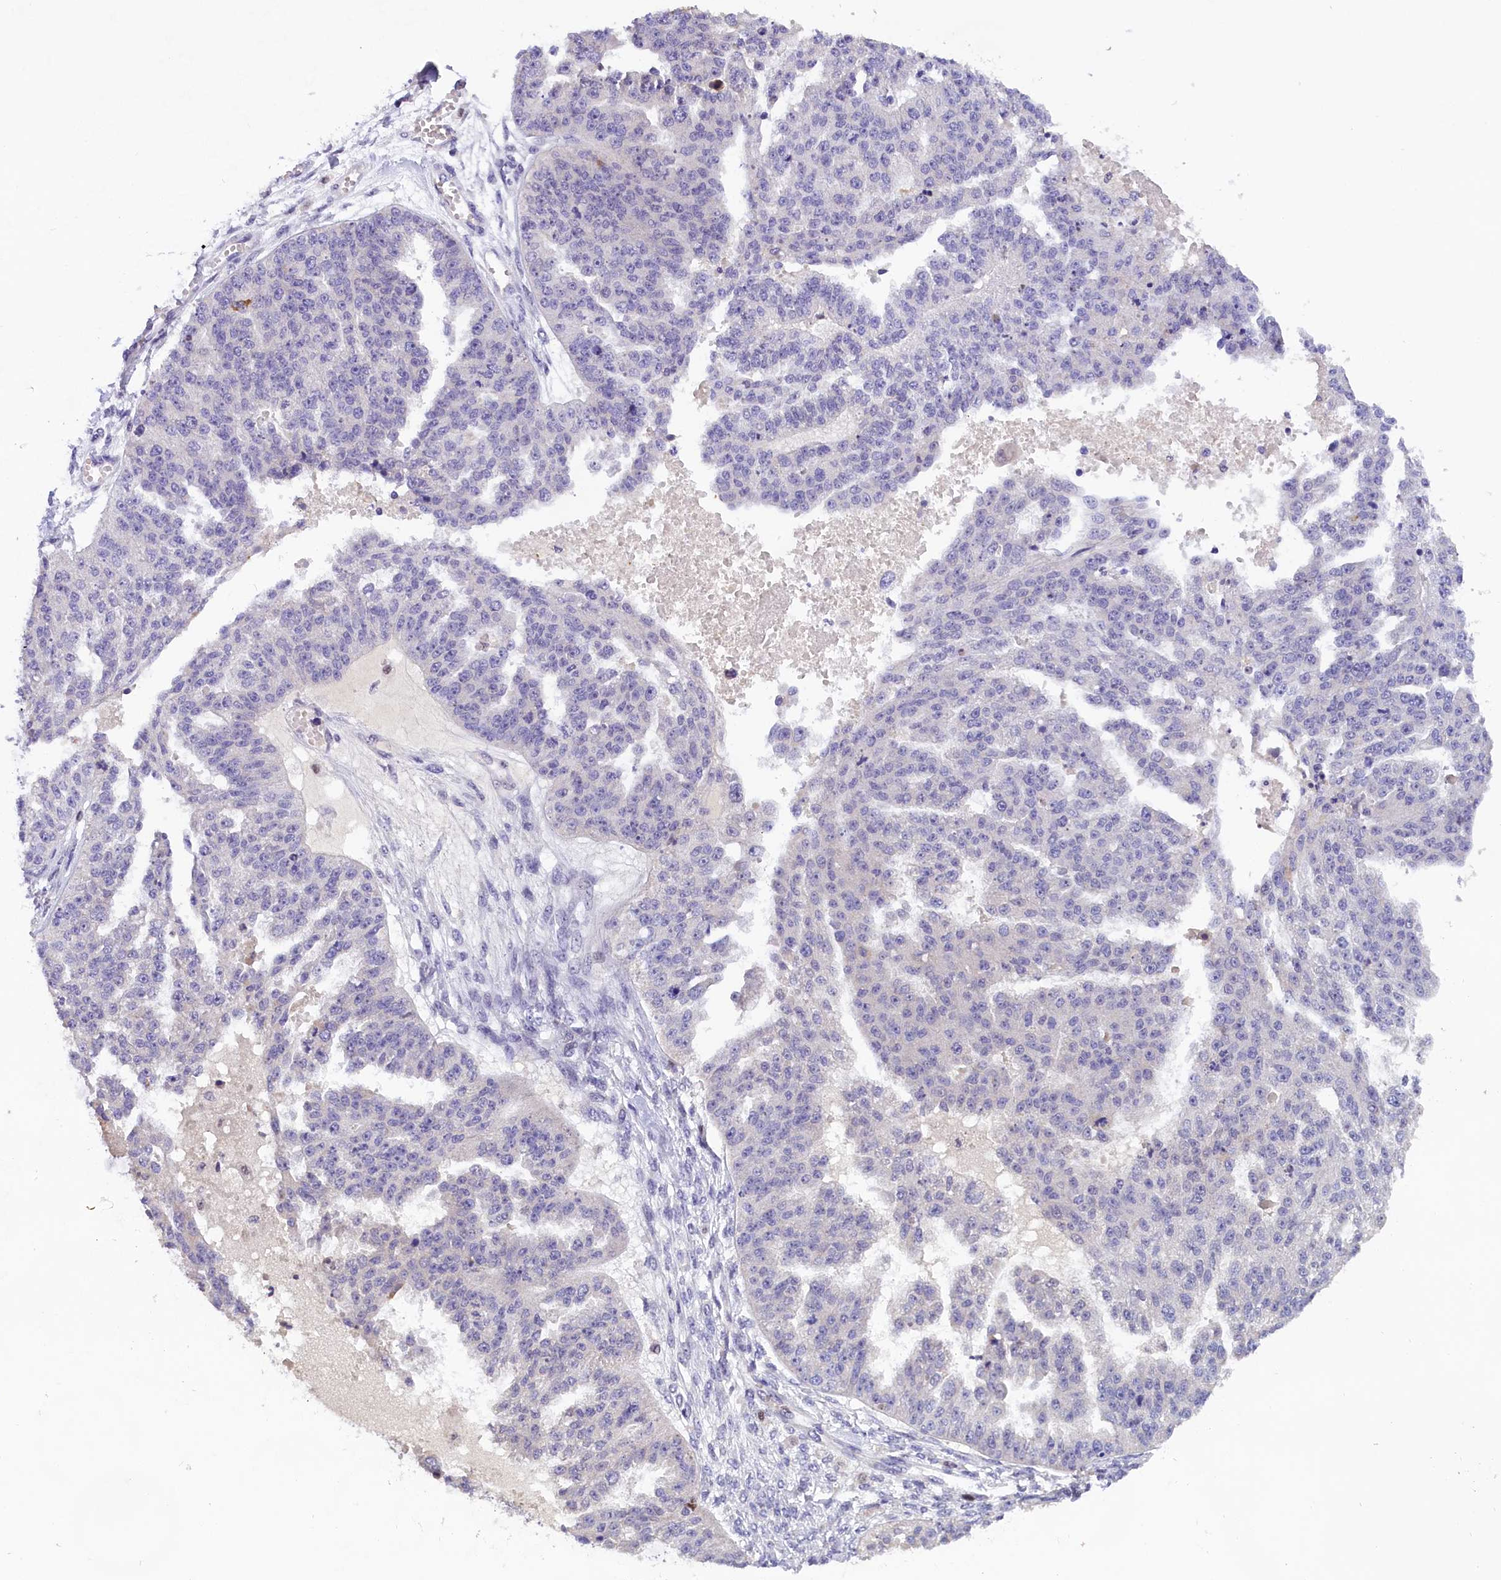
{"staining": {"intensity": "negative", "quantity": "none", "location": "none"}, "tissue": "ovarian cancer", "cell_type": "Tumor cells", "image_type": "cancer", "snomed": [{"axis": "morphology", "description": "Cystadenocarcinoma, serous, NOS"}, {"axis": "topography", "description": "Ovary"}], "caption": "Protein analysis of serous cystadenocarcinoma (ovarian) demonstrates no significant staining in tumor cells. The staining was performed using DAB (3,3'-diaminobenzidine) to visualize the protein expression in brown, while the nuclei were stained in blue with hematoxylin (Magnification: 20x).", "gene": "BTBD9", "patient": {"sex": "female", "age": 58}}